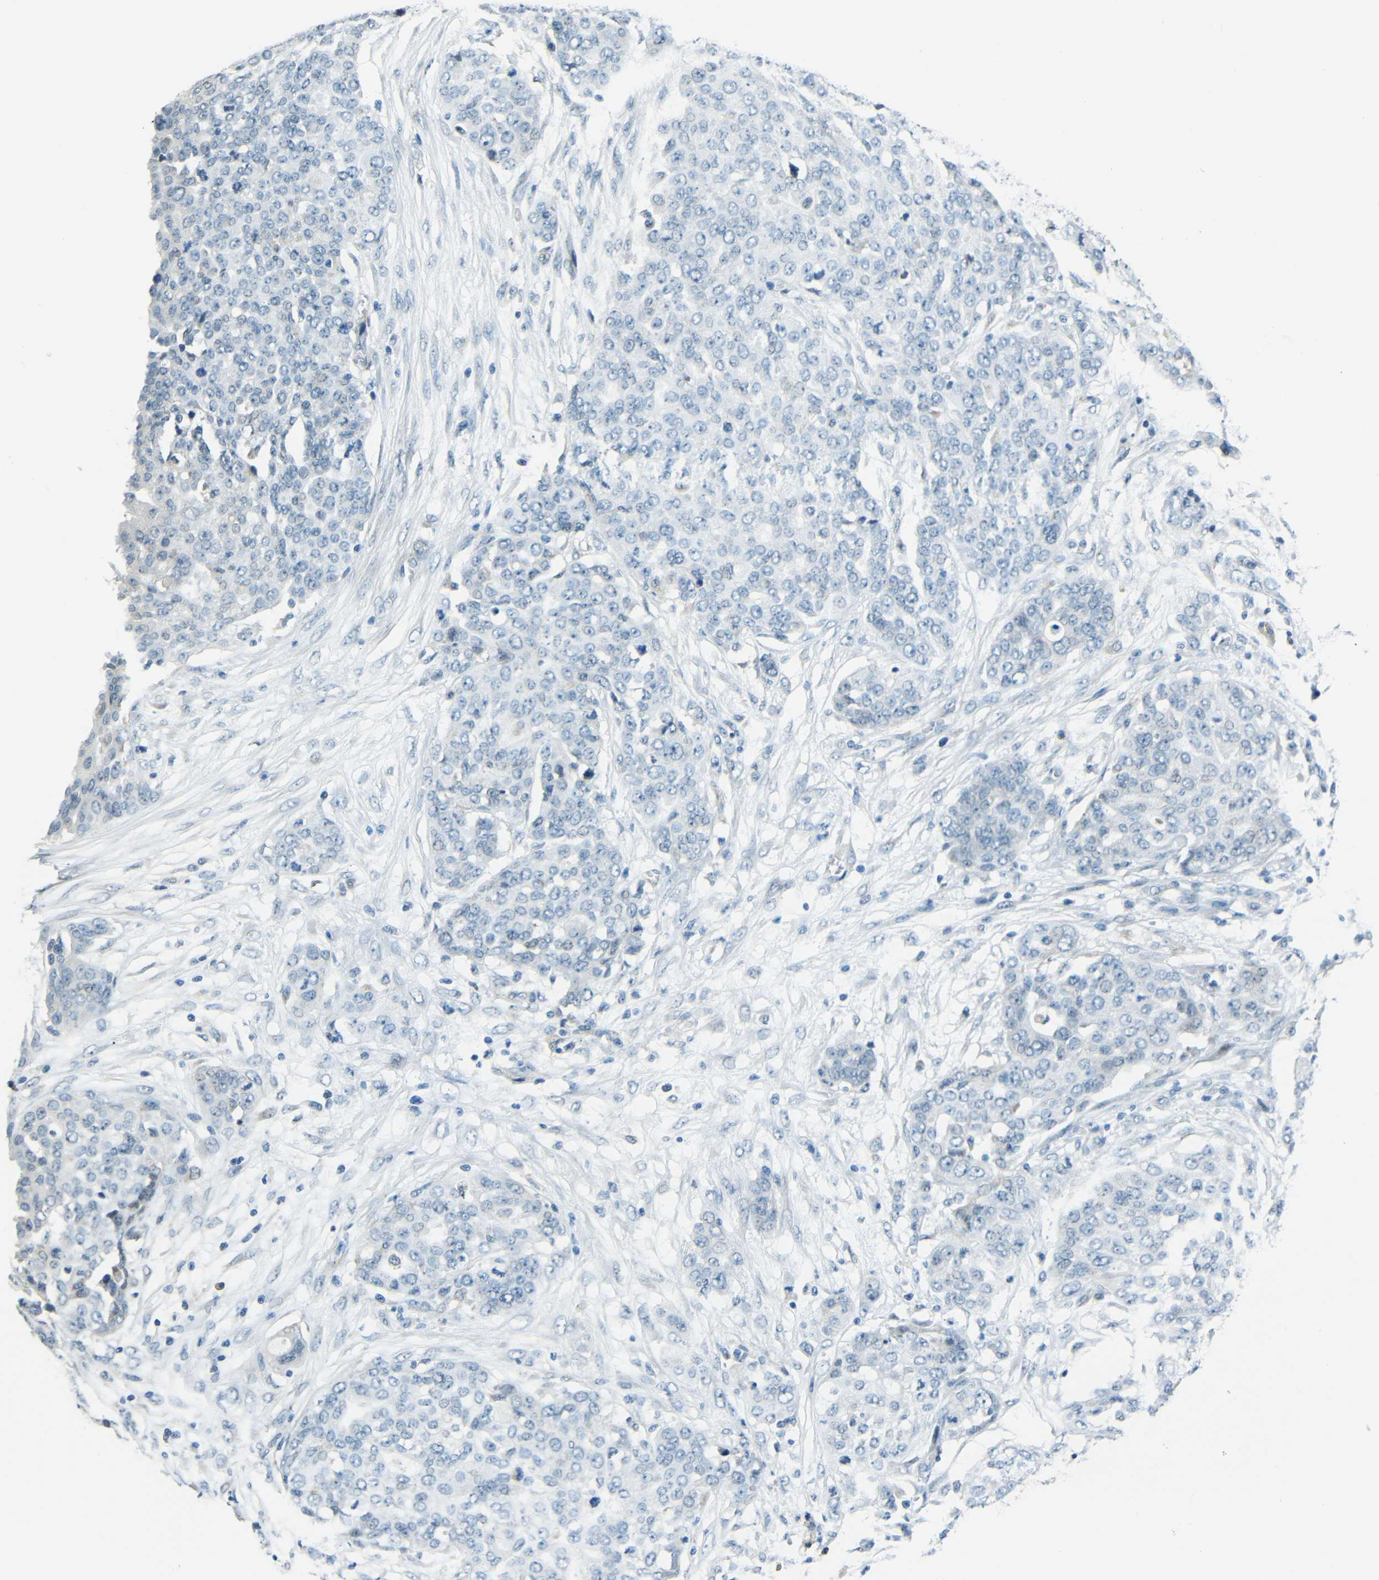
{"staining": {"intensity": "negative", "quantity": "none", "location": "none"}, "tissue": "ovarian cancer", "cell_type": "Tumor cells", "image_type": "cancer", "snomed": [{"axis": "morphology", "description": "Cystadenocarcinoma, serous, NOS"}, {"axis": "topography", "description": "Soft tissue"}, {"axis": "topography", "description": "Ovary"}], "caption": "An image of human serous cystadenocarcinoma (ovarian) is negative for staining in tumor cells. (IHC, brightfield microscopy, high magnification).", "gene": "ANKRD22", "patient": {"sex": "female", "age": 57}}